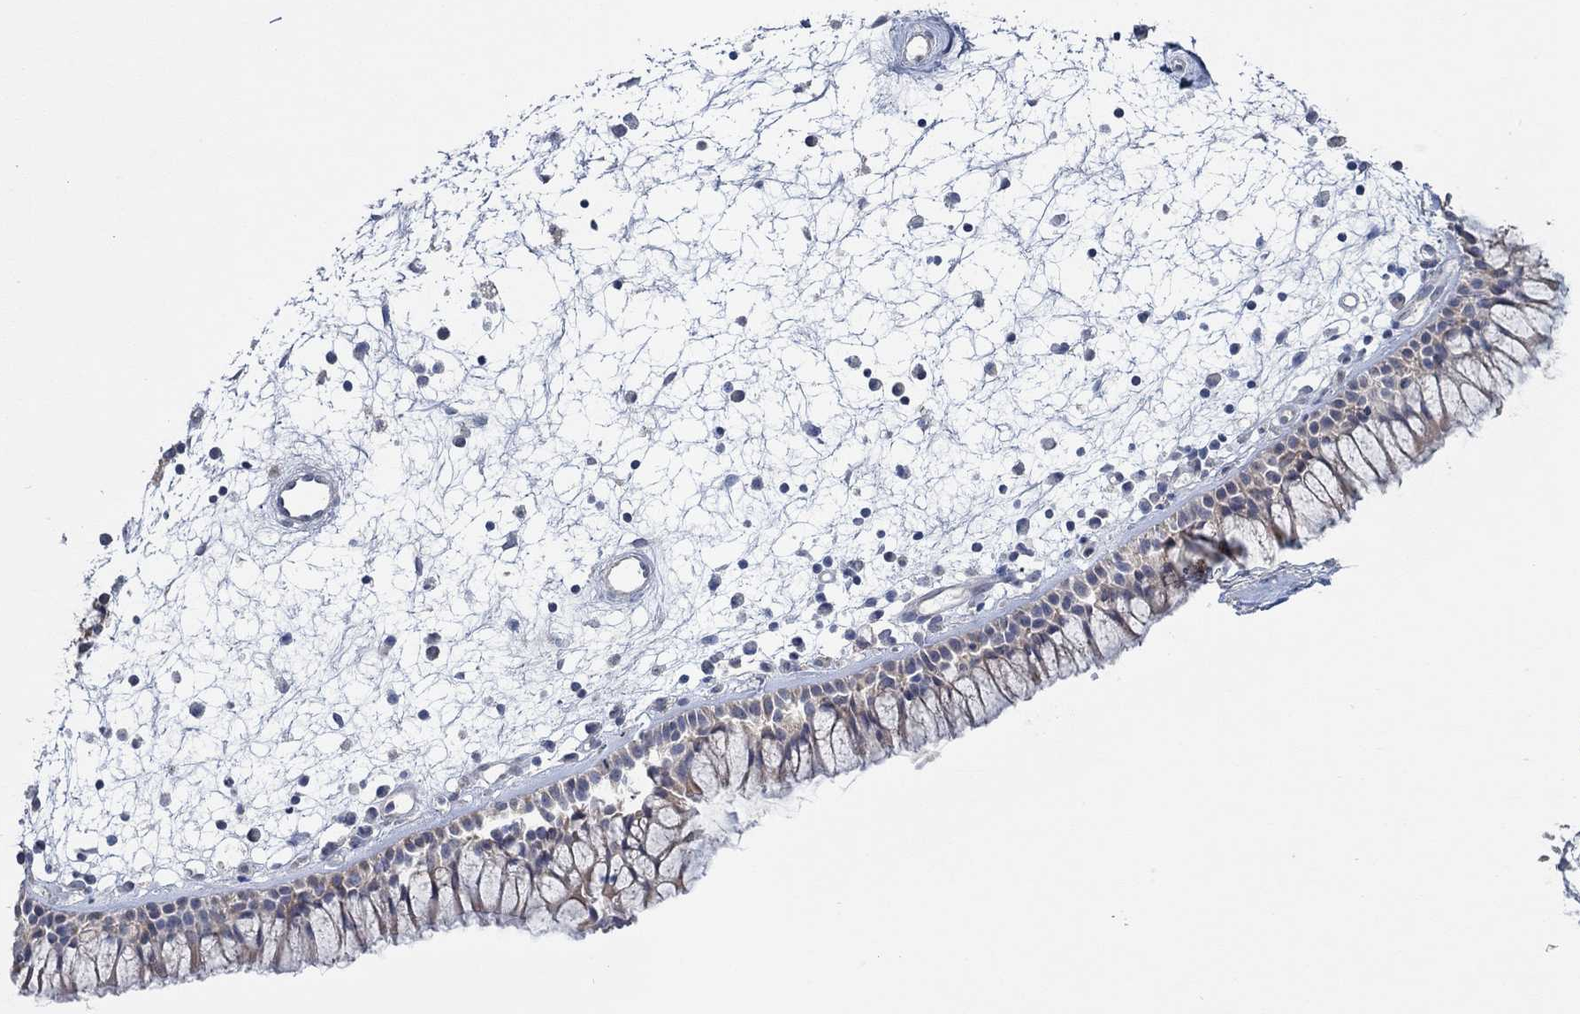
{"staining": {"intensity": "negative", "quantity": "none", "location": "none"}, "tissue": "nasopharynx", "cell_type": "Respiratory epithelial cells", "image_type": "normal", "snomed": [{"axis": "morphology", "description": "Normal tissue, NOS"}, {"axis": "morphology", "description": "Polyp, NOS"}, {"axis": "topography", "description": "Nasopharynx"}], "caption": "Protein analysis of benign nasopharynx displays no significant expression in respiratory epithelial cells. (DAB immunohistochemistry, high magnification).", "gene": "MTHFR", "patient": {"sex": "female", "age": 56}}